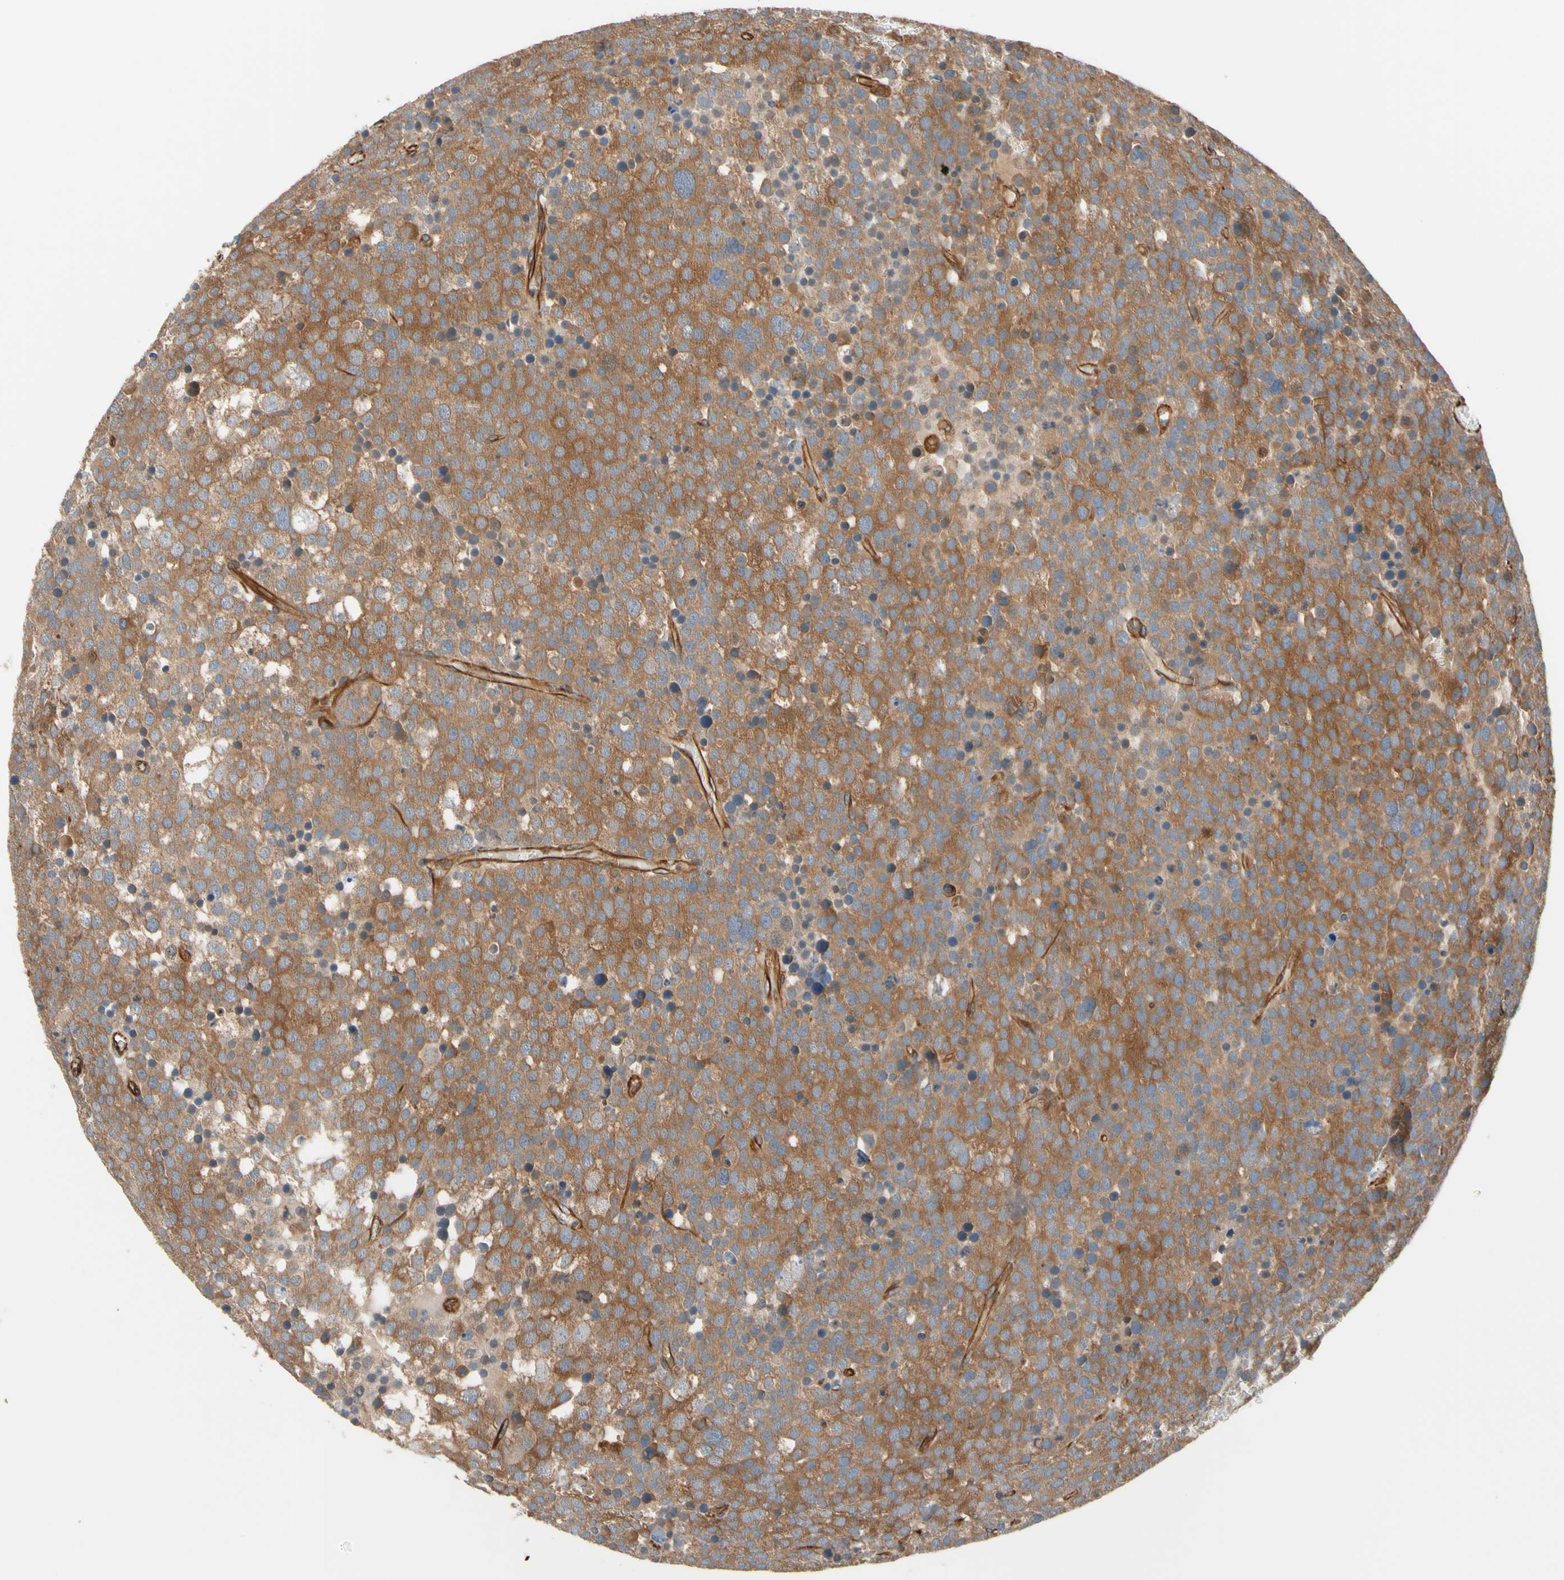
{"staining": {"intensity": "moderate", "quantity": ">75%", "location": "cytoplasmic/membranous"}, "tissue": "testis cancer", "cell_type": "Tumor cells", "image_type": "cancer", "snomed": [{"axis": "morphology", "description": "Seminoma, NOS"}, {"axis": "topography", "description": "Testis"}], "caption": "High-magnification brightfield microscopy of testis seminoma stained with DAB (brown) and counterstained with hematoxylin (blue). tumor cells exhibit moderate cytoplasmic/membranous positivity is present in about>75% of cells.", "gene": "TRAF2", "patient": {"sex": "male", "age": 71}}